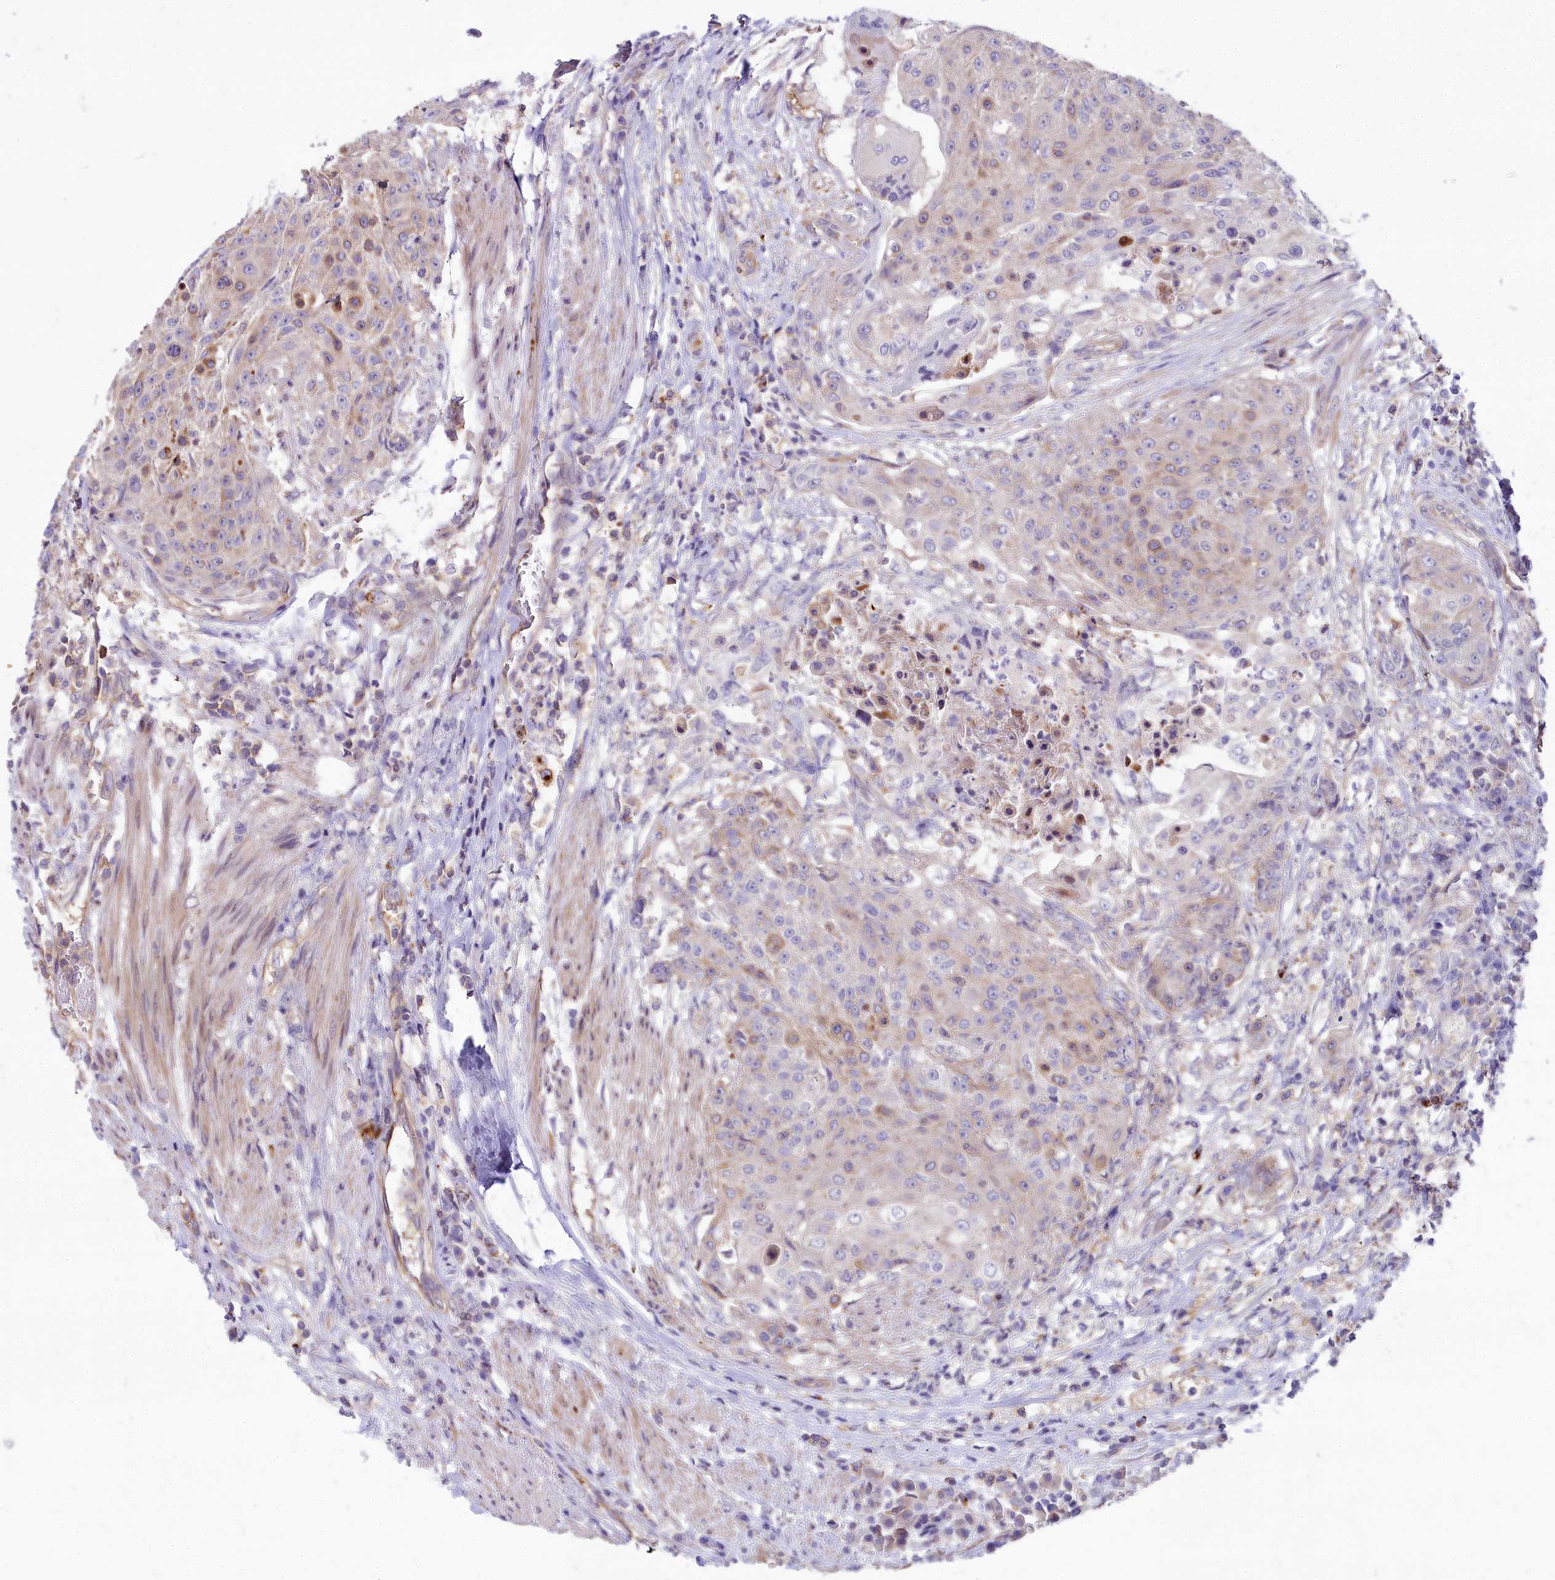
{"staining": {"intensity": "weak", "quantity": "<25%", "location": "cytoplasmic/membranous"}, "tissue": "urothelial cancer", "cell_type": "Tumor cells", "image_type": "cancer", "snomed": [{"axis": "morphology", "description": "Urothelial carcinoma, High grade"}, {"axis": "topography", "description": "Urinary bladder"}], "caption": "The immunohistochemistry (IHC) photomicrograph has no significant expression in tumor cells of urothelial cancer tissue.", "gene": "HLA-DOA", "patient": {"sex": "female", "age": 63}}